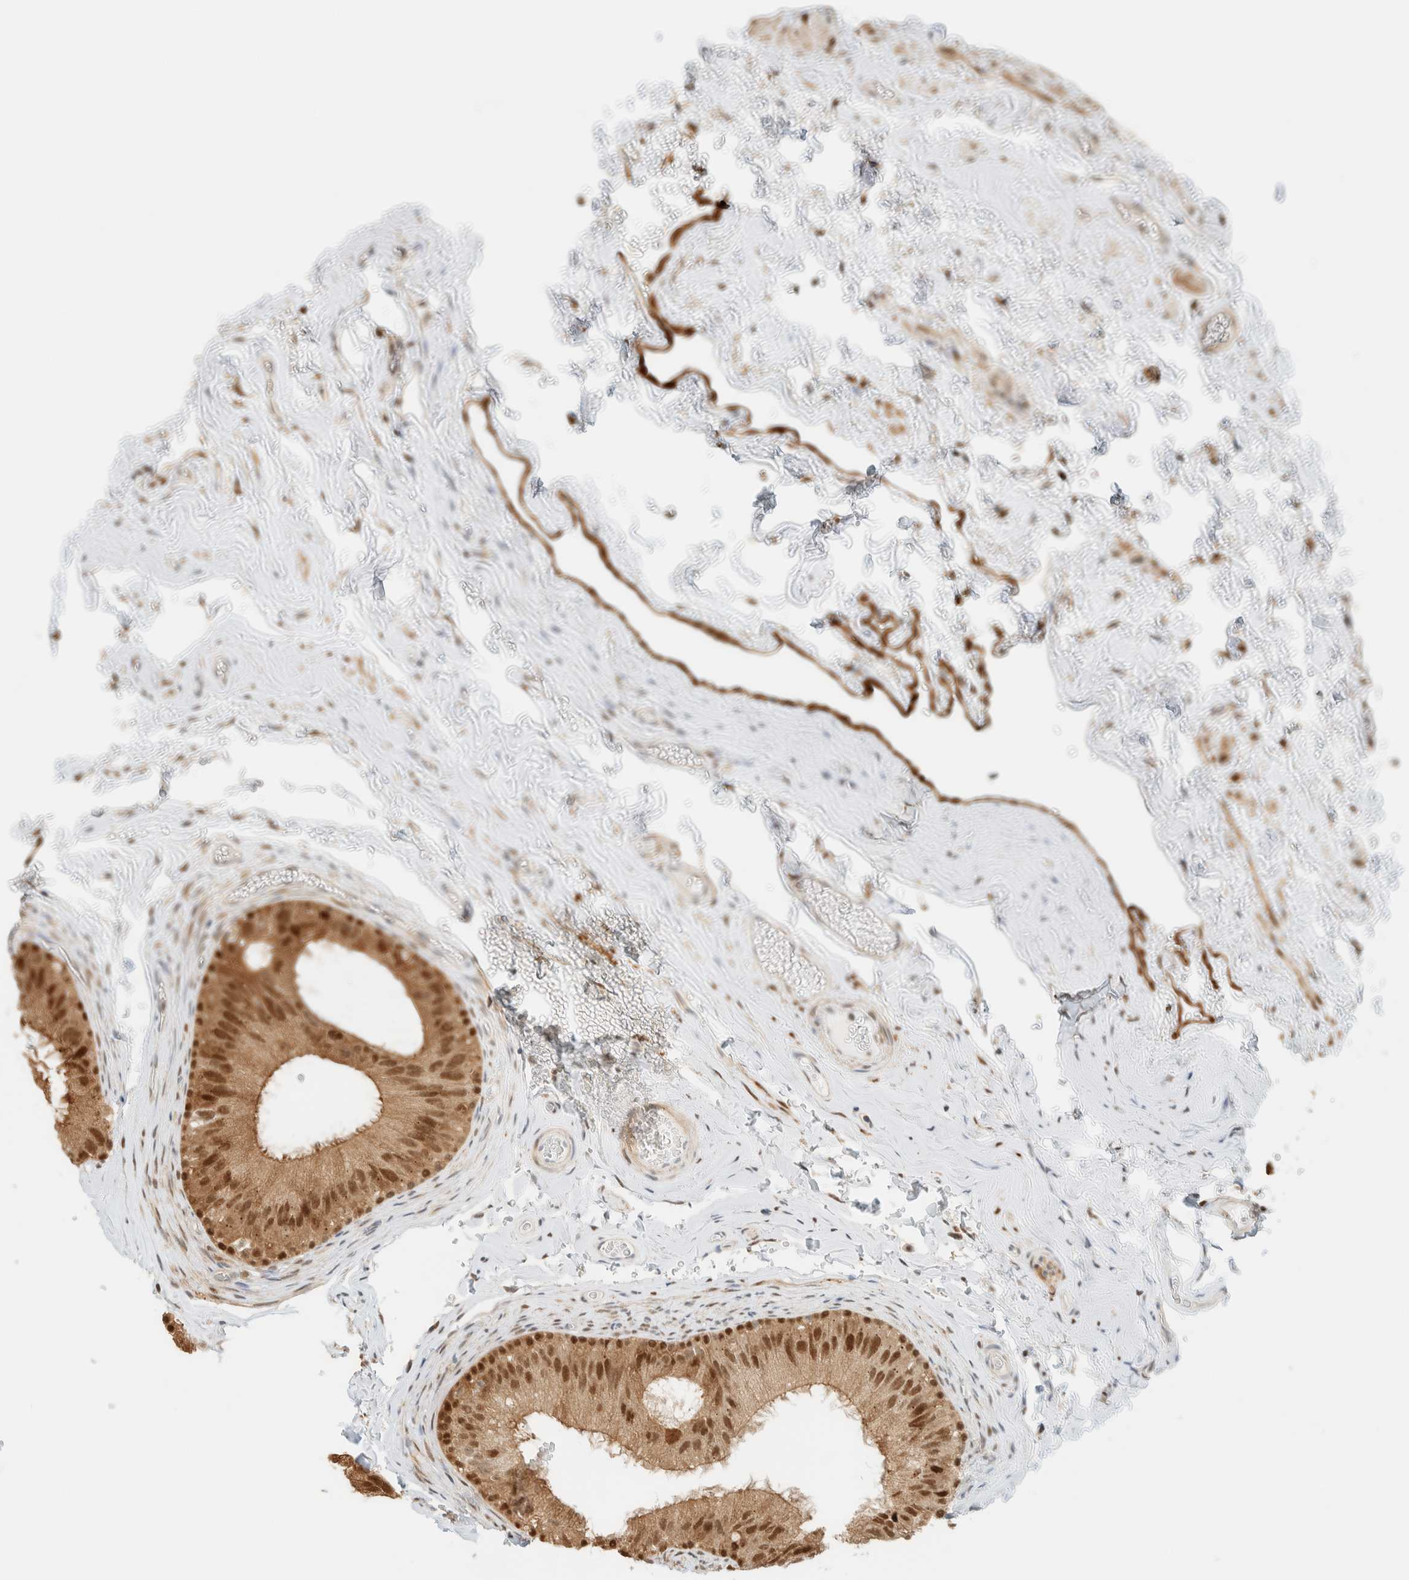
{"staining": {"intensity": "strong", "quantity": ">75%", "location": "cytoplasmic/membranous,nuclear"}, "tissue": "epididymis", "cell_type": "Glandular cells", "image_type": "normal", "snomed": [{"axis": "morphology", "description": "Normal tissue, NOS"}, {"axis": "topography", "description": "Vascular tissue"}, {"axis": "topography", "description": "Epididymis"}], "caption": "Strong cytoplasmic/membranous,nuclear expression for a protein is seen in about >75% of glandular cells of unremarkable epididymis using IHC.", "gene": "ZBTB37", "patient": {"sex": "male", "age": 49}}